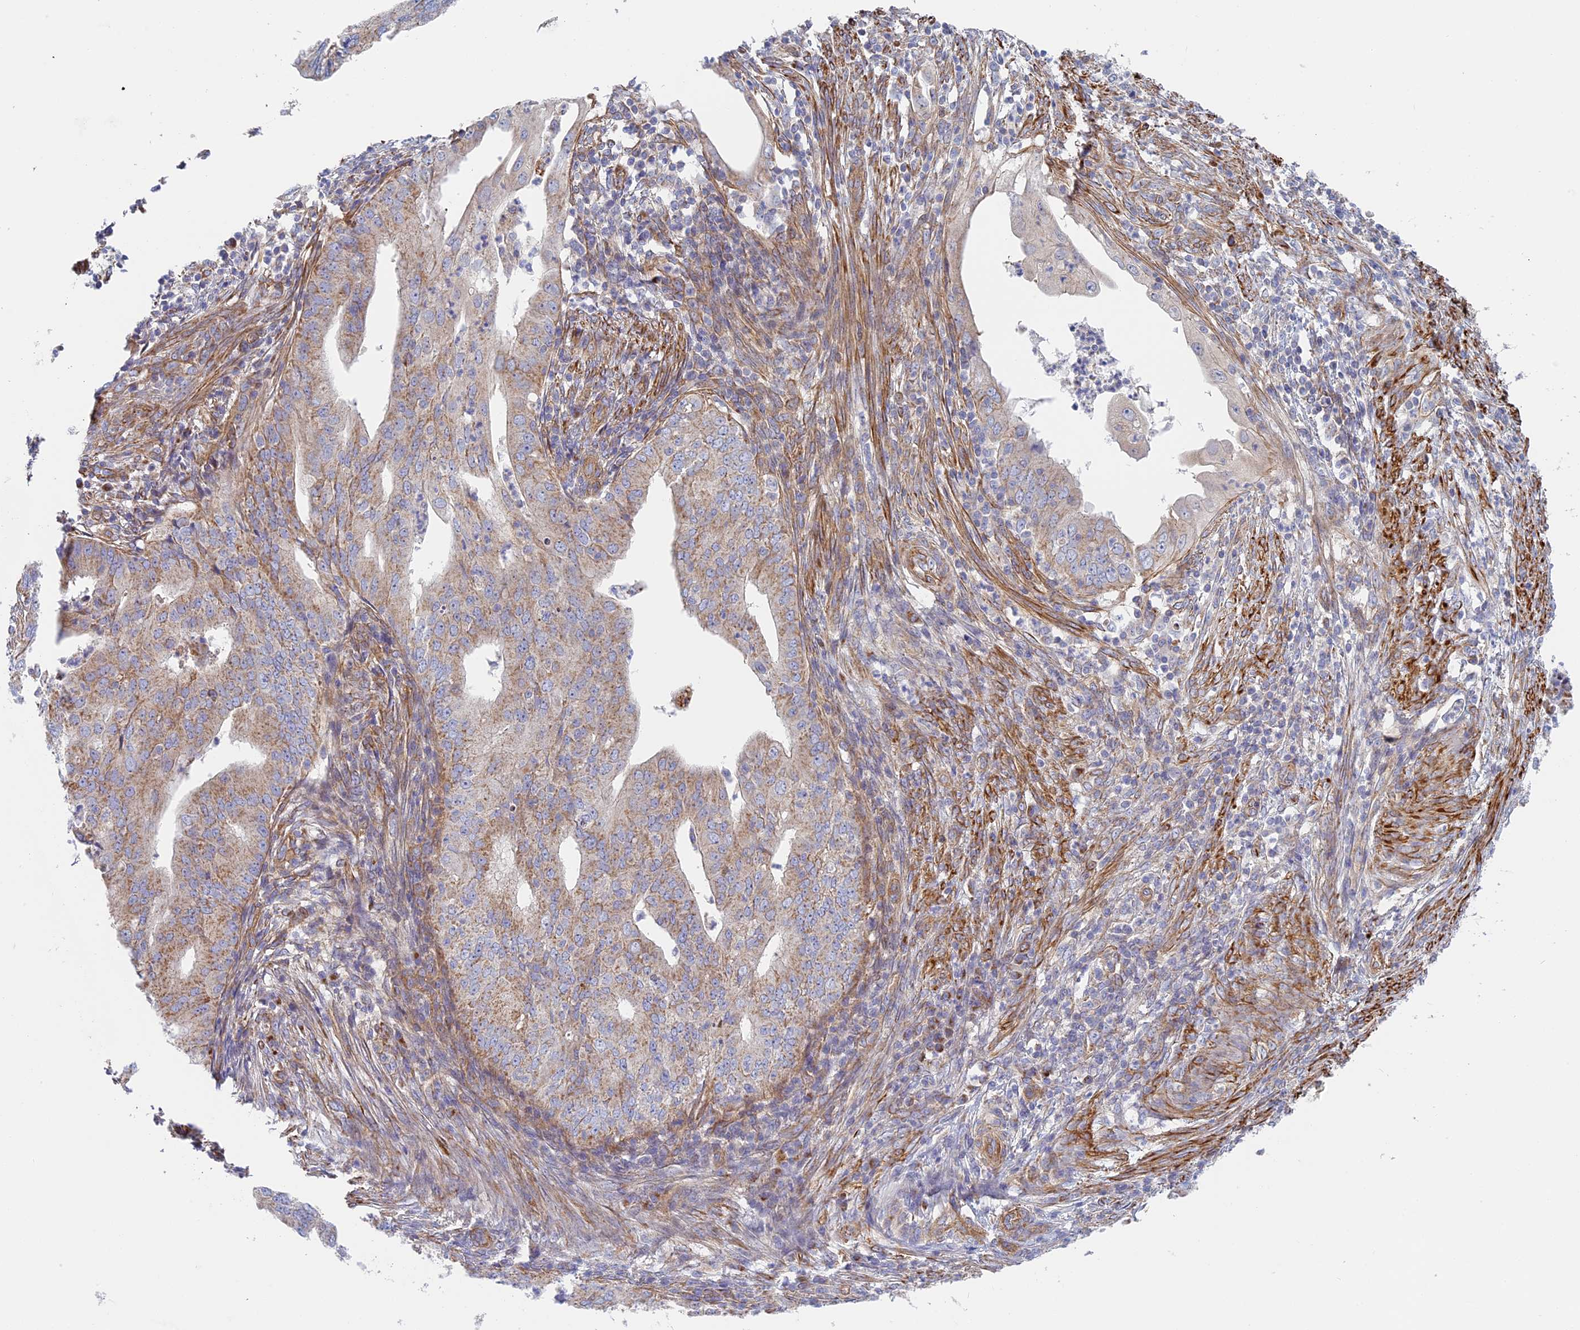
{"staining": {"intensity": "weak", "quantity": "<25%", "location": "cytoplasmic/membranous"}, "tissue": "endometrial cancer", "cell_type": "Tumor cells", "image_type": "cancer", "snomed": [{"axis": "morphology", "description": "Adenocarcinoma, NOS"}, {"axis": "topography", "description": "Endometrium"}], "caption": "DAB immunohistochemical staining of endometrial cancer (adenocarcinoma) exhibits no significant expression in tumor cells. The staining was performed using DAB to visualize the protein expression in brown, while the nuclei were stained in blue with hematoxylin (Magnification: 20x).", "gene": "DDA1", "patient": {"sex": "female", "age": 50}}